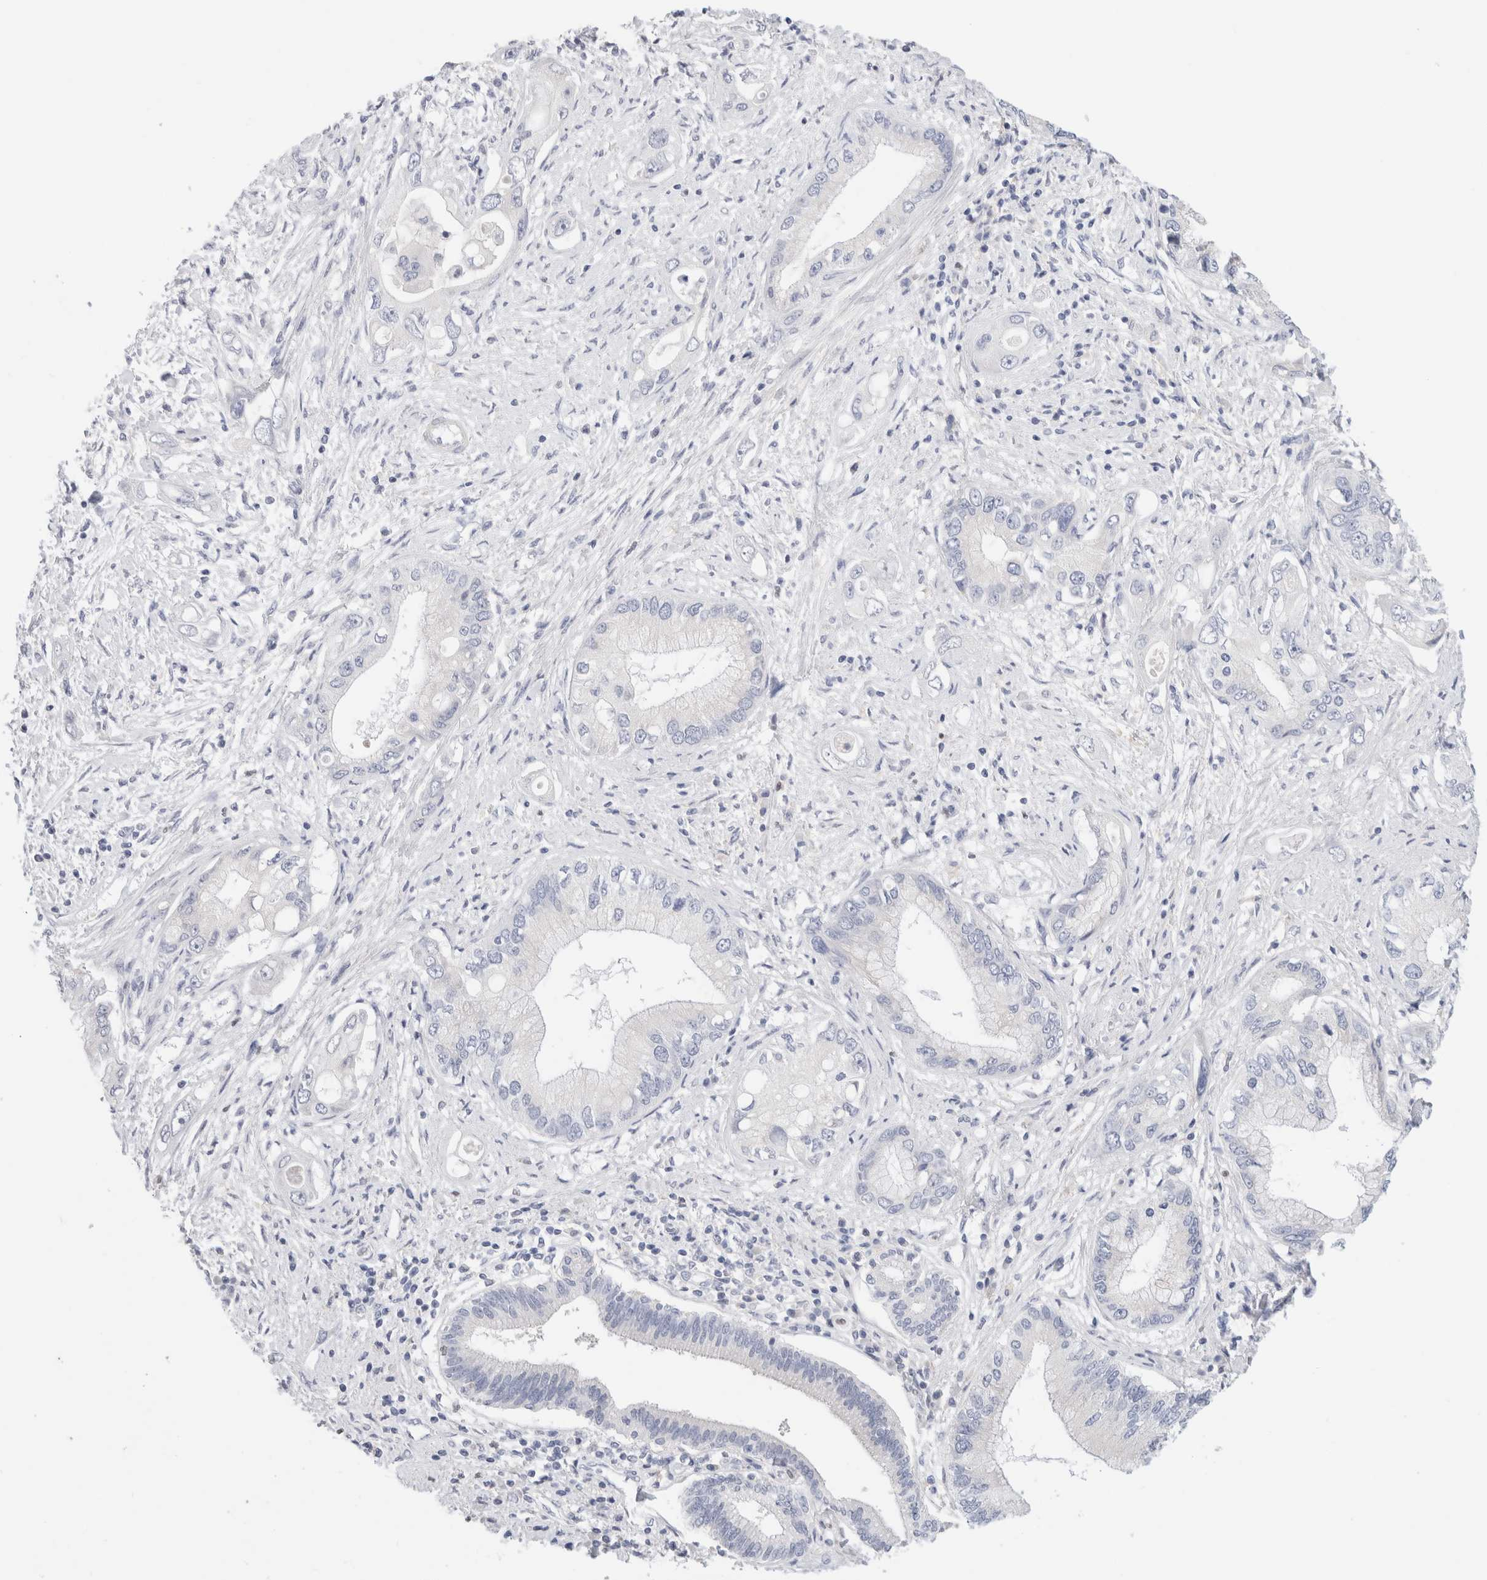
{"staining": {"intensity": "negative", "quantity": "none", "location": "none"}, "tissue": "pancreatic cancer", "cell_type": "Tumor cells", "image_type": "cancer", "snomed": [{"axis": "morphology", "description": "Inflammation, NOS"}, {"axis": "morphology", "description": "Adenocarcinoma, NOS"}, {"axis": "topography", "description": "Pancreas"}], "caption": "DAB (3,3'-diaminobenzidine) immunohistochemical staining of human adenocarcinoma (pancreatic) demonstrates no significant expression in tumor cells.", "gene": "ADAM30", "patient": {"sex": "female", "age": 56}}